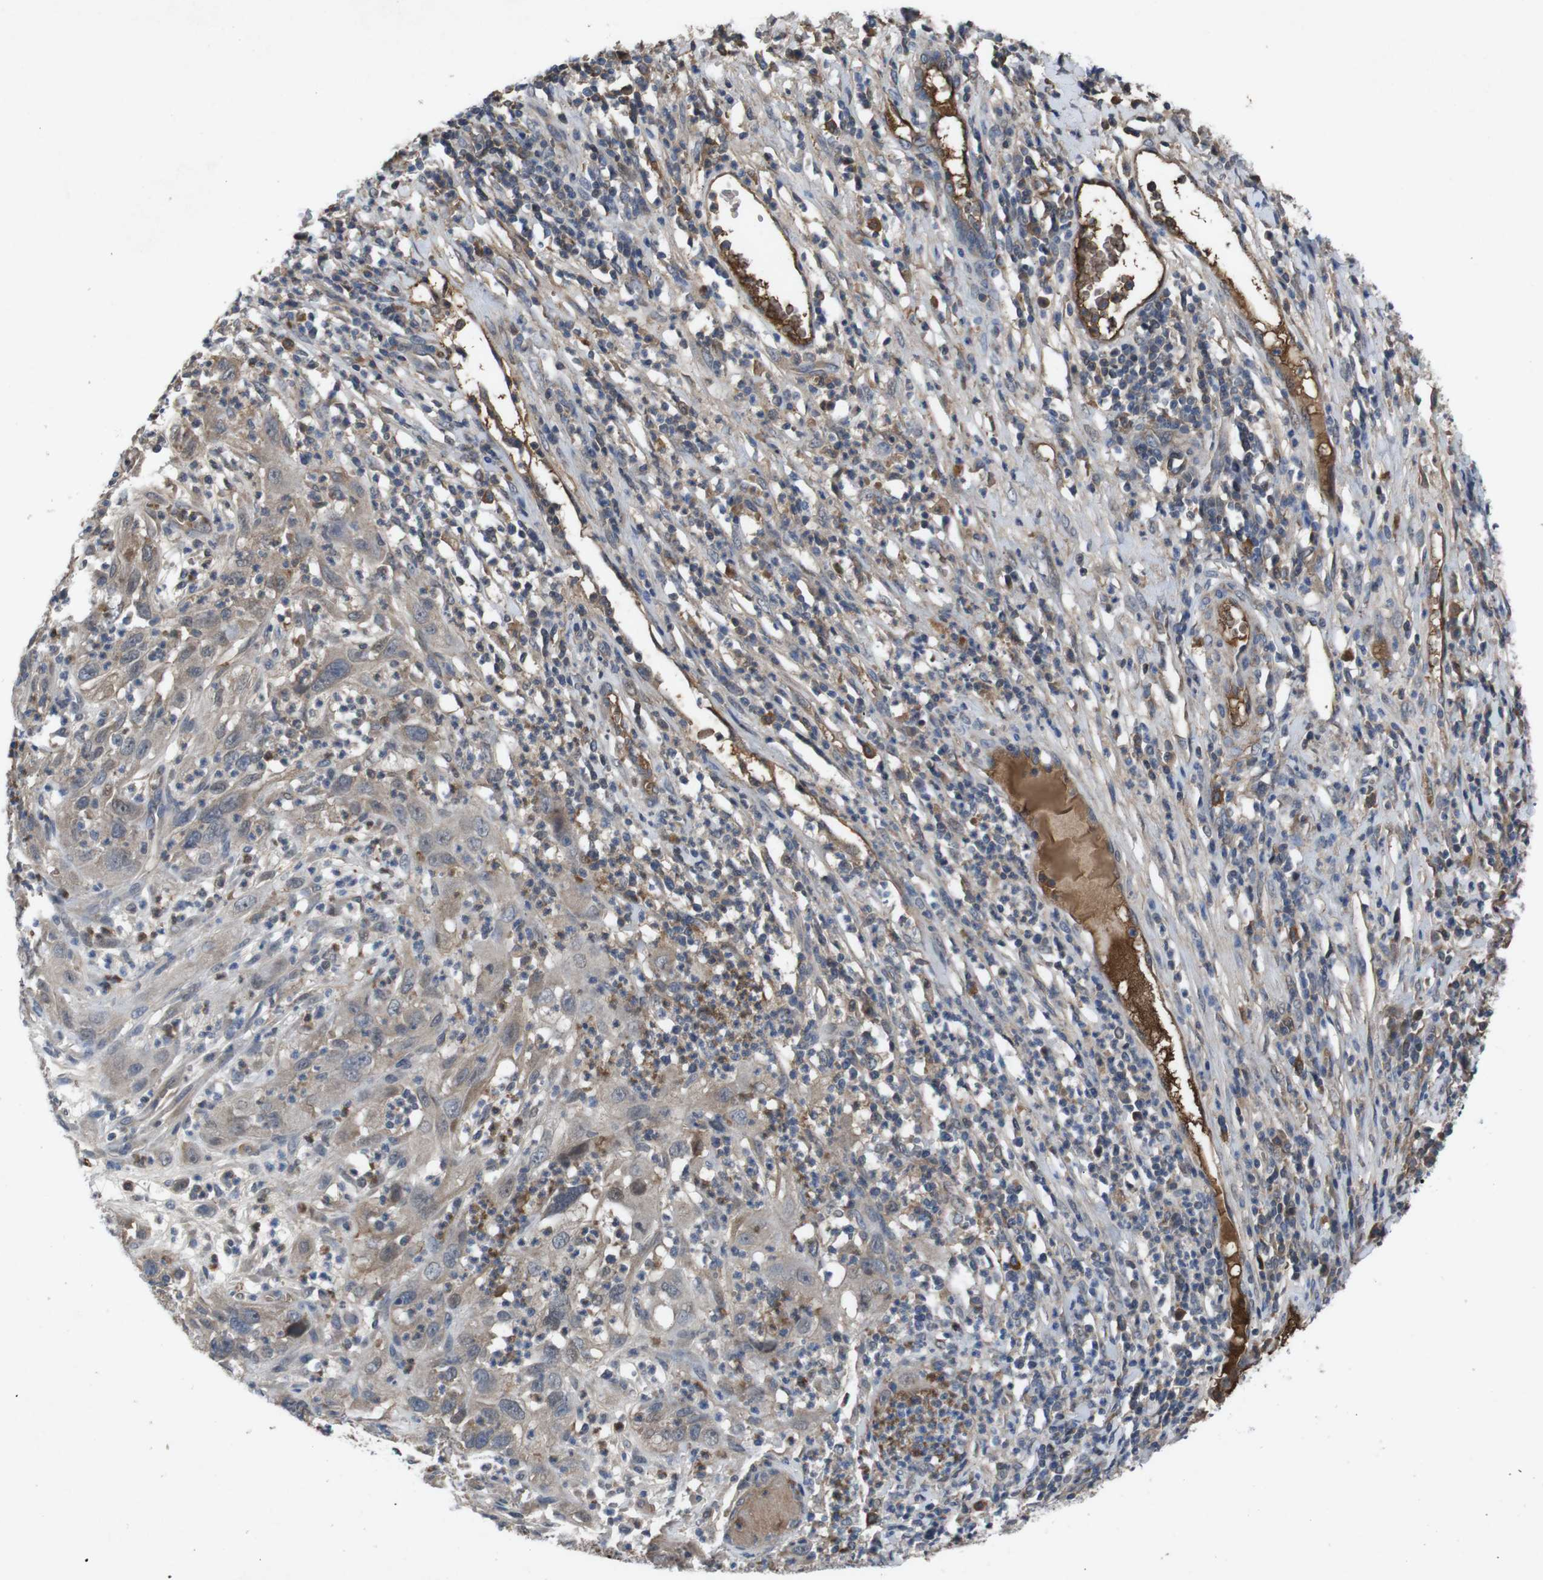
{"staining": {"intensity": "weak", "quantity": "25%-75%", "location": "cytoplasmic/membranous"}, "tissue": "cervical cancer", "cell_type": "Tumor cells", "image_type": "cancer", "snomed": [{"axis": "morphology", "description": "Squamous cell carcinoma, NOS"}, {"axis": "topography", "description": "Cervix"}], "caption": "The photomicrograph demonstrates a brown stain indicating the presence of a protein in the cytoplasmic/membranous of tumor cells in cervical squamous cell carcinoma.", "gene": "SPTB", "patient": {"sex": "female", "age": 32}}